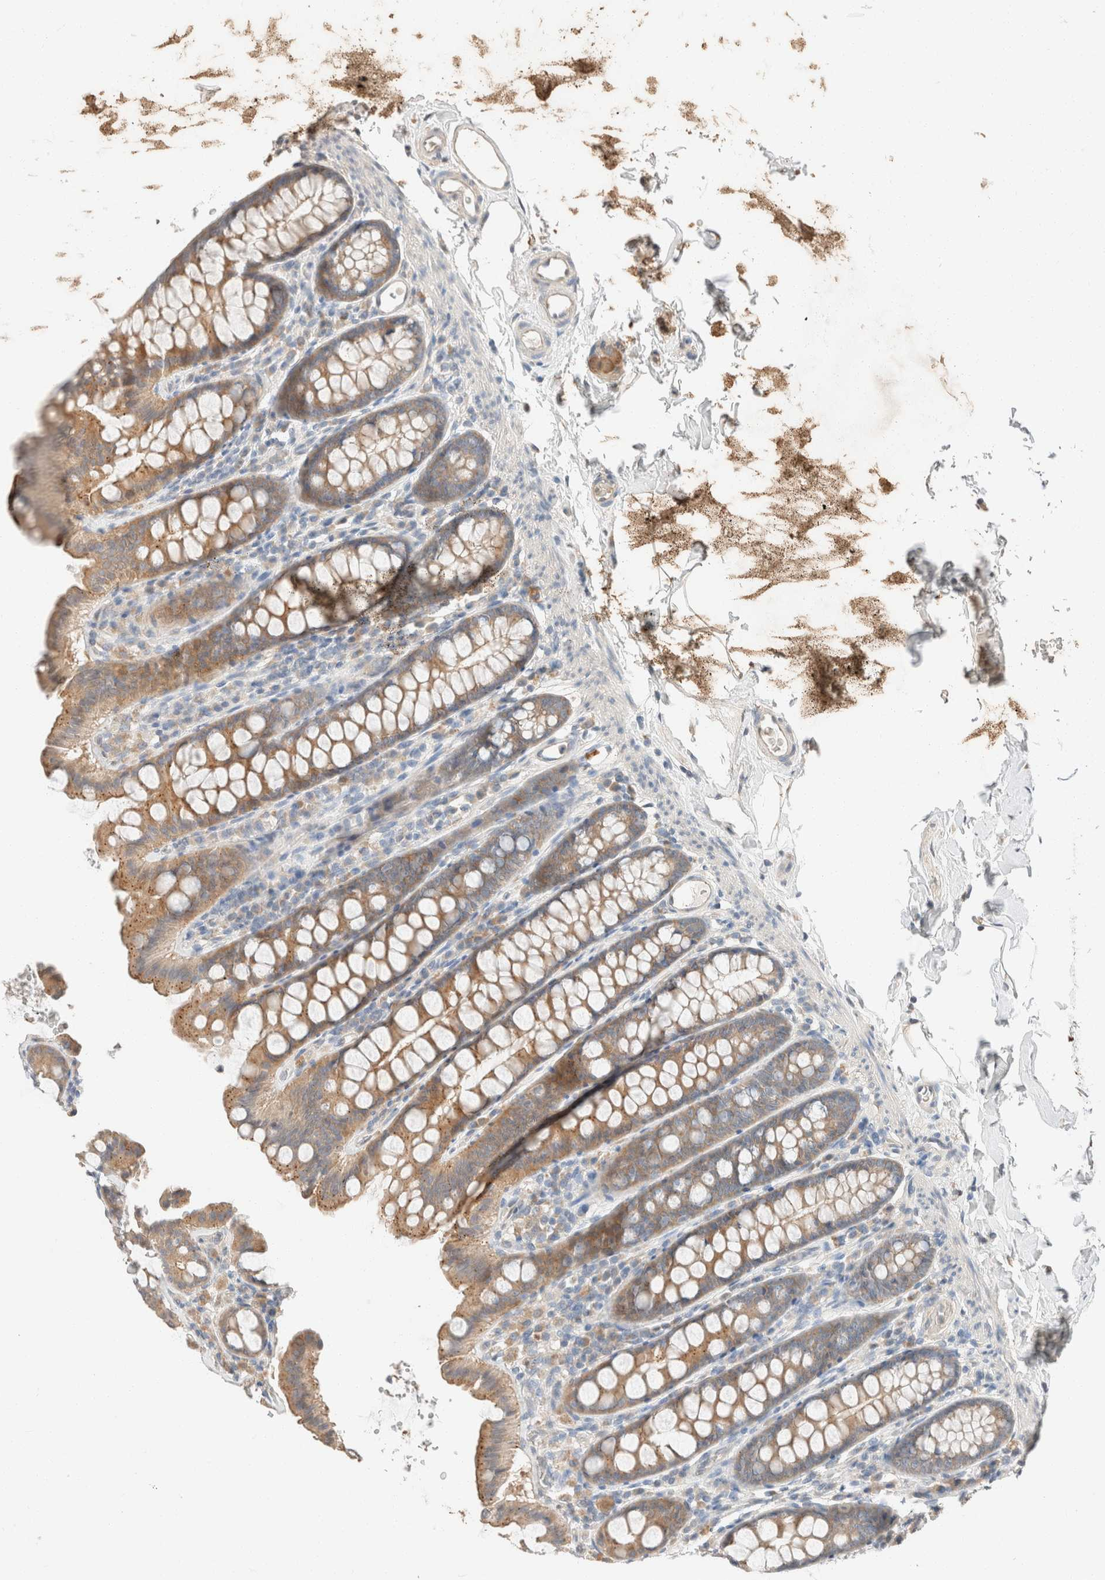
{"staining": {"intensity": "negative", "quantity": "none", "location": "none"}, "tissue": "colon", "cell_type": "Endothelial cells", "image_type": "normal", "snomed": [{"axis": "morphology", "description": "Normal tissue, NOS"}, {"axis": "topography", "description": "Colon"}, {"axis": "topography", "description": "Peripheral nerve tissue"}], "caption": "IHC histopathology image of benign colon stained for a protein (brown), which exhibits no staining in endothelial cells.", "gene": "TUBD1", "patient": {"sex": "female", "age": 61}}